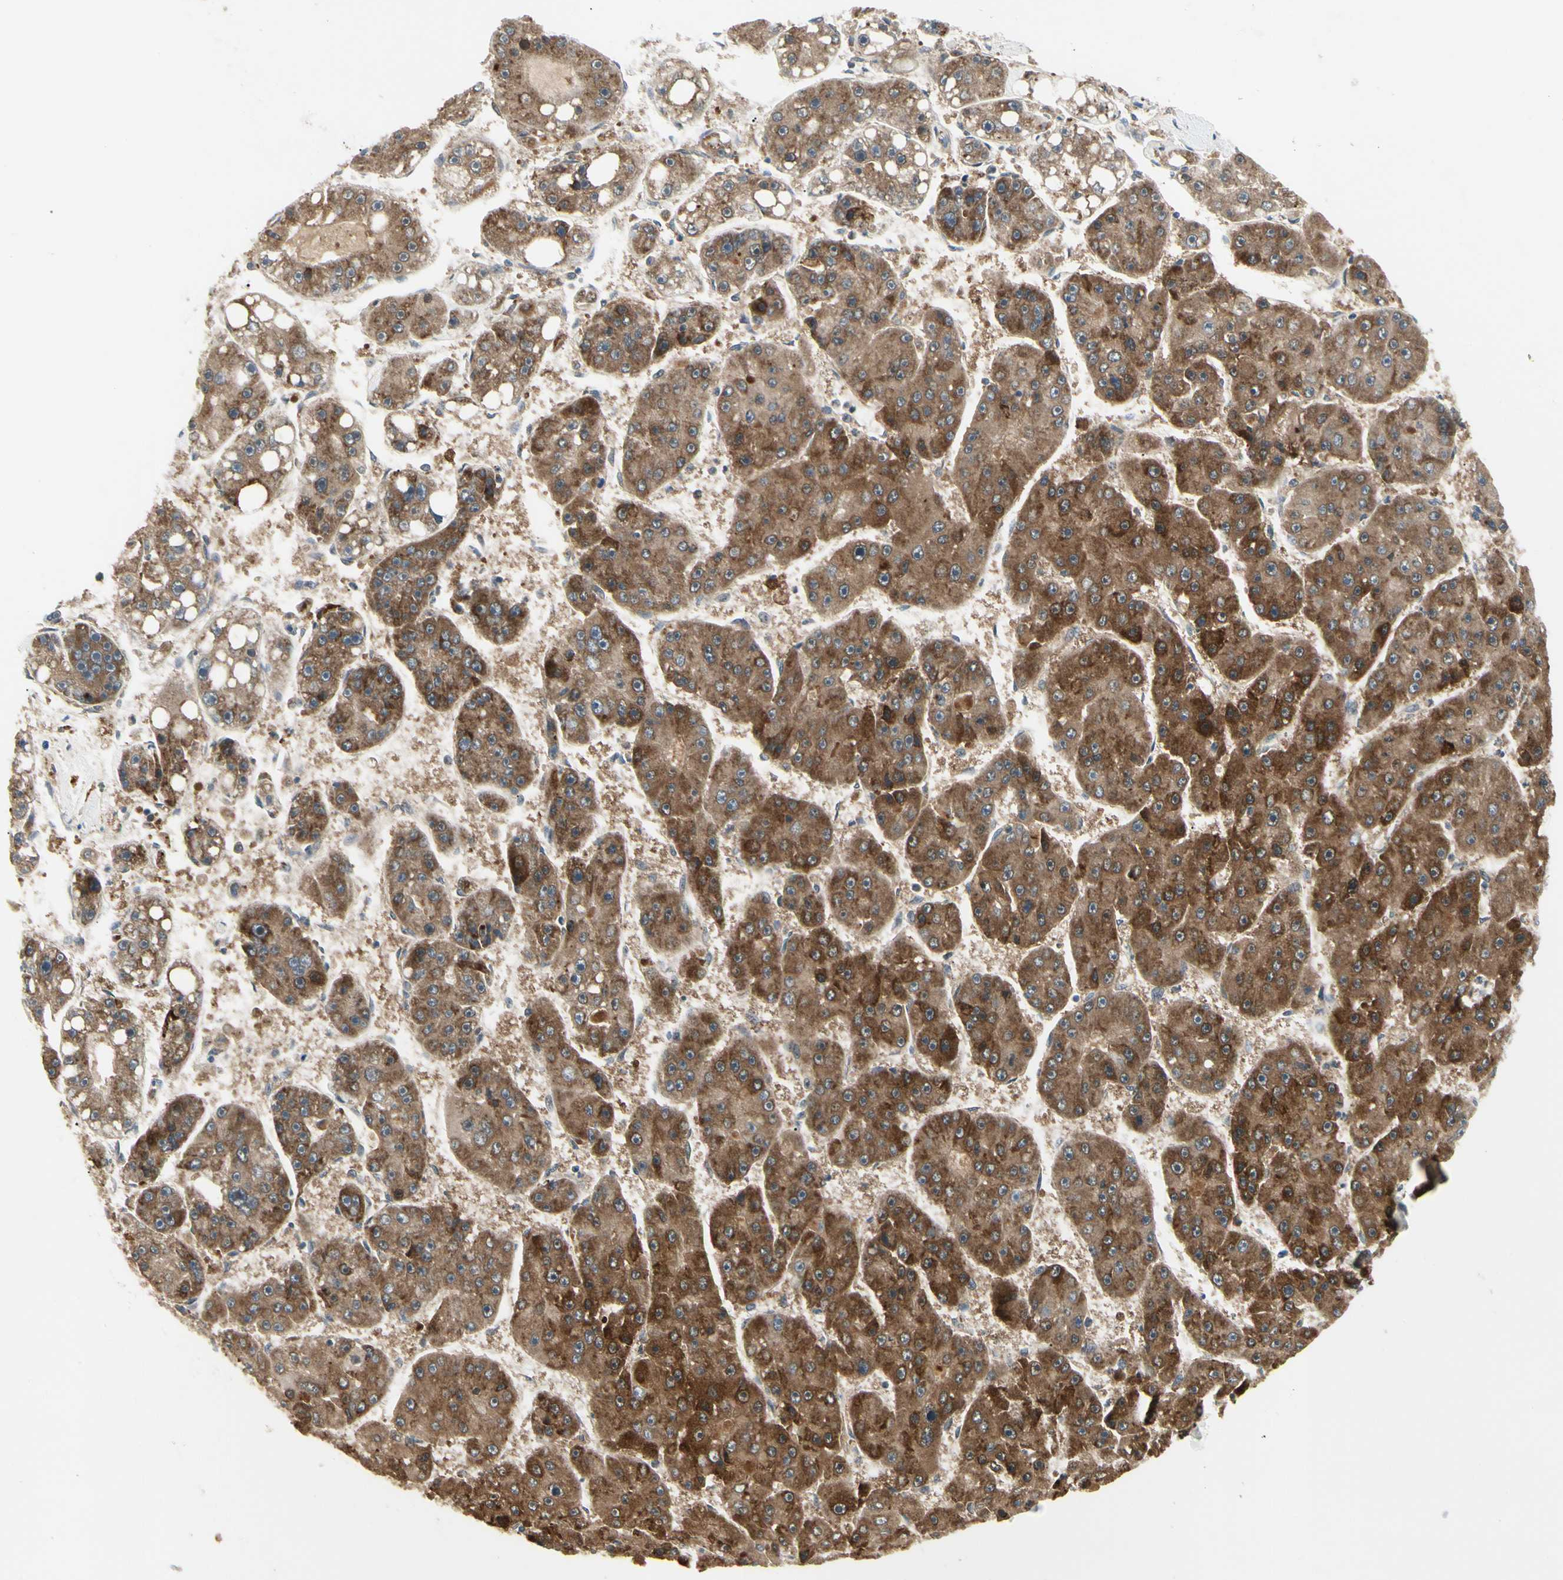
{"staining": {"intensity": "strong", "quantity": ">75%", "location": "cytoplasmic/membranous"}, "tissue": "liver cancer", "cell_type": "Tumor cells", "image_type": "cancer", "snomed": [{"axis": "morphology", "description": "Carcinoma, Hepatocellular, NOS"}, {"axis": "topography", "description": "Liver"}], "caption": "This micrograph shows immunohistochemistry staining of human liver hepatocellular carcinoma, with high strong cytoplasmic/membranous positivity in approximately >75% of tumor cells.", "gene": "NME1-NME2", "patient": {"sex": "female", "age": 61}}